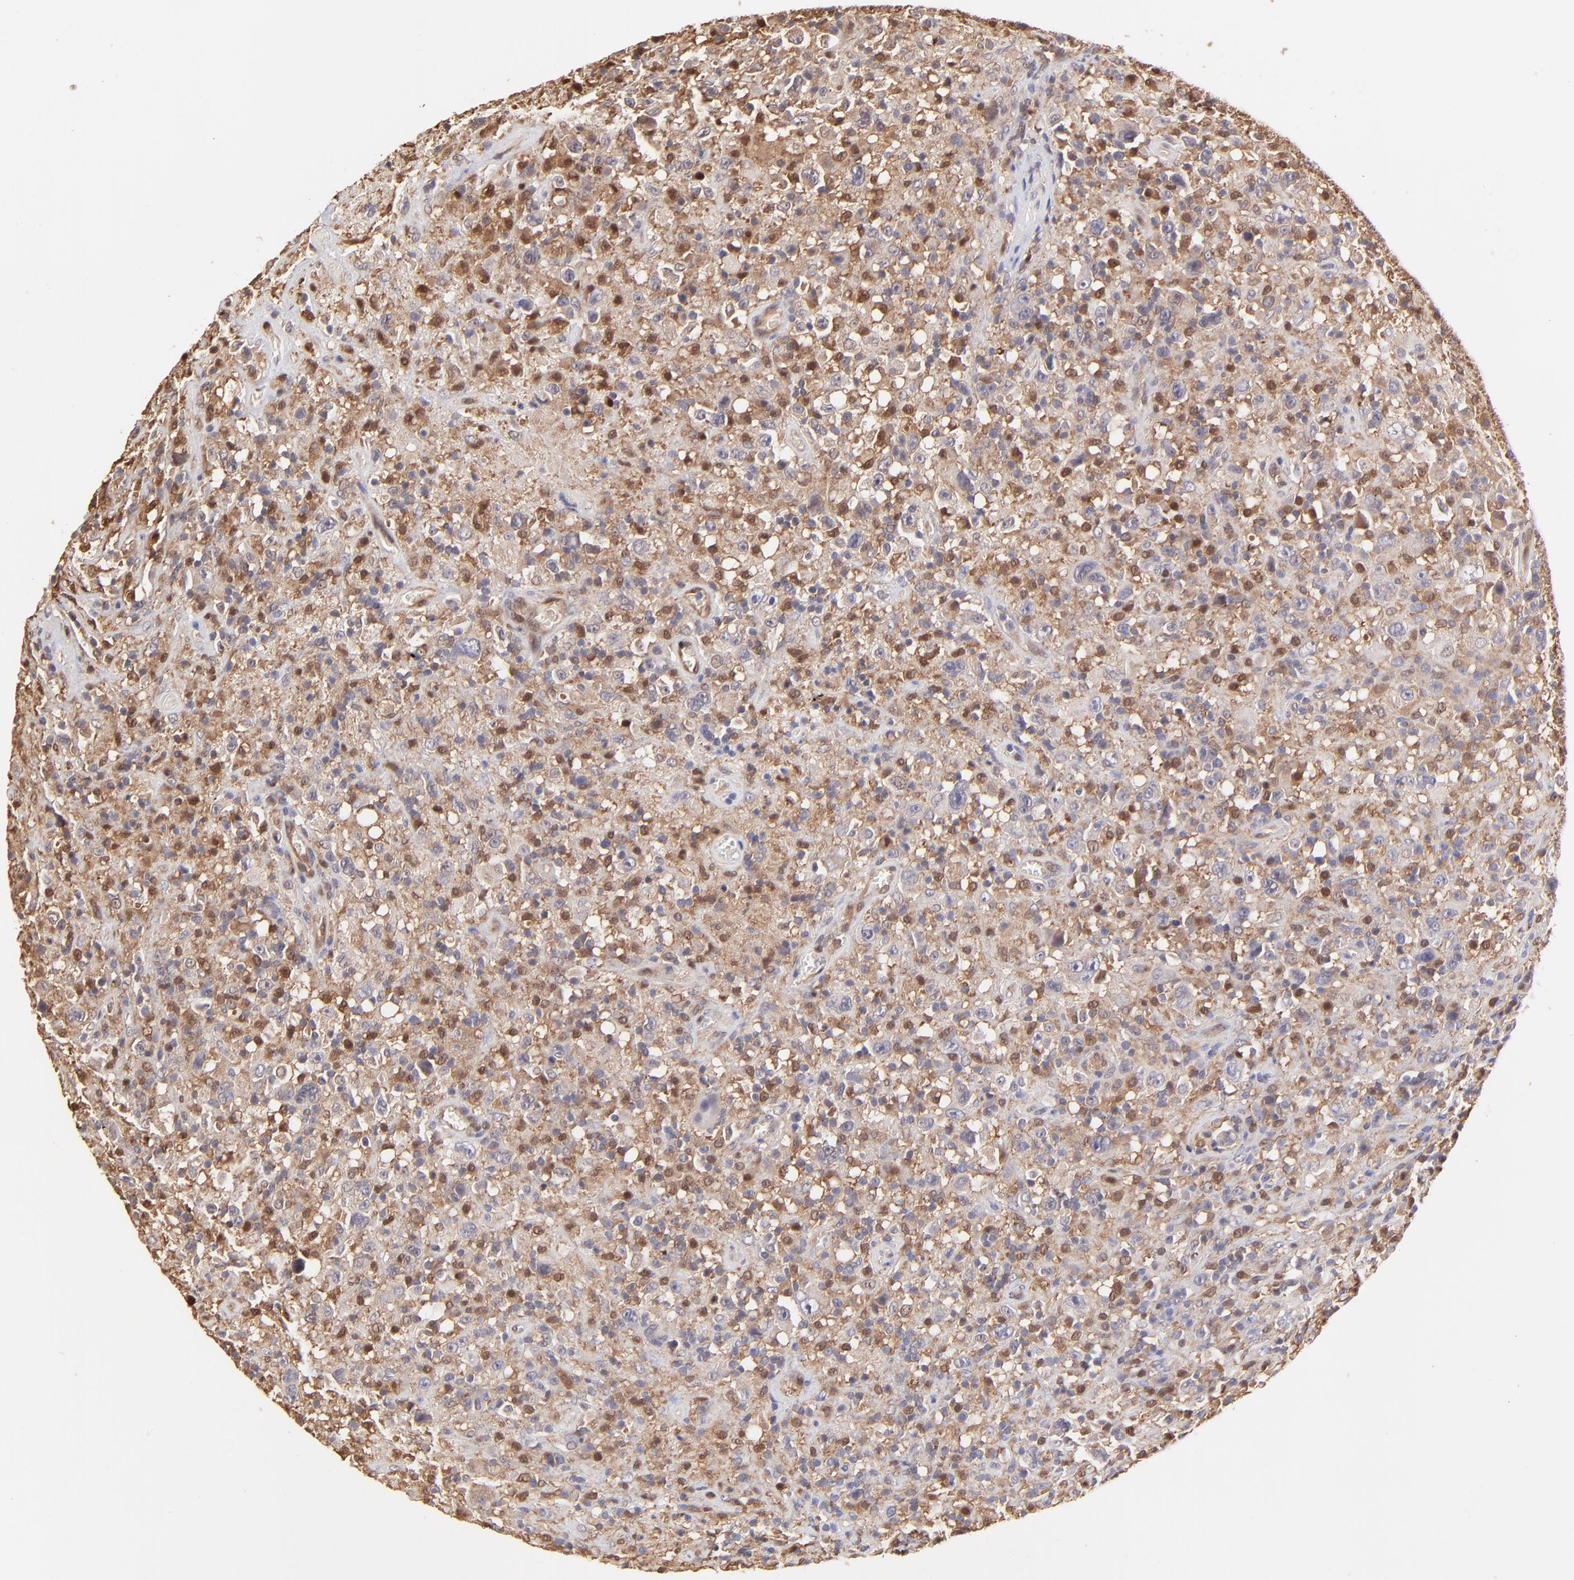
{"staining": {"intensity": "moderate", "quantity": "<25%", "location": "nuclear"}, "tissue": "lymphoma", "cell_type": "Tumor cells", "image_type": "cancer", "snomed": [{"axis": "morphology", "description": "Hodgkin's disease, NOS"}, {"axis": "topography", "description": "Lymph node"}], "caption": "Tumor cells reveal moderate nuclear staining in approximately <25% of cells in lymphoma. The staining is performed using DAB (3,3'-diaminobenzidine) brown chromogen to label protein expression. The nuclei are counter-stained blue using hematoxylin.", "gene": "HYAL1", "patient": {"sex": "male", "age": 46}}